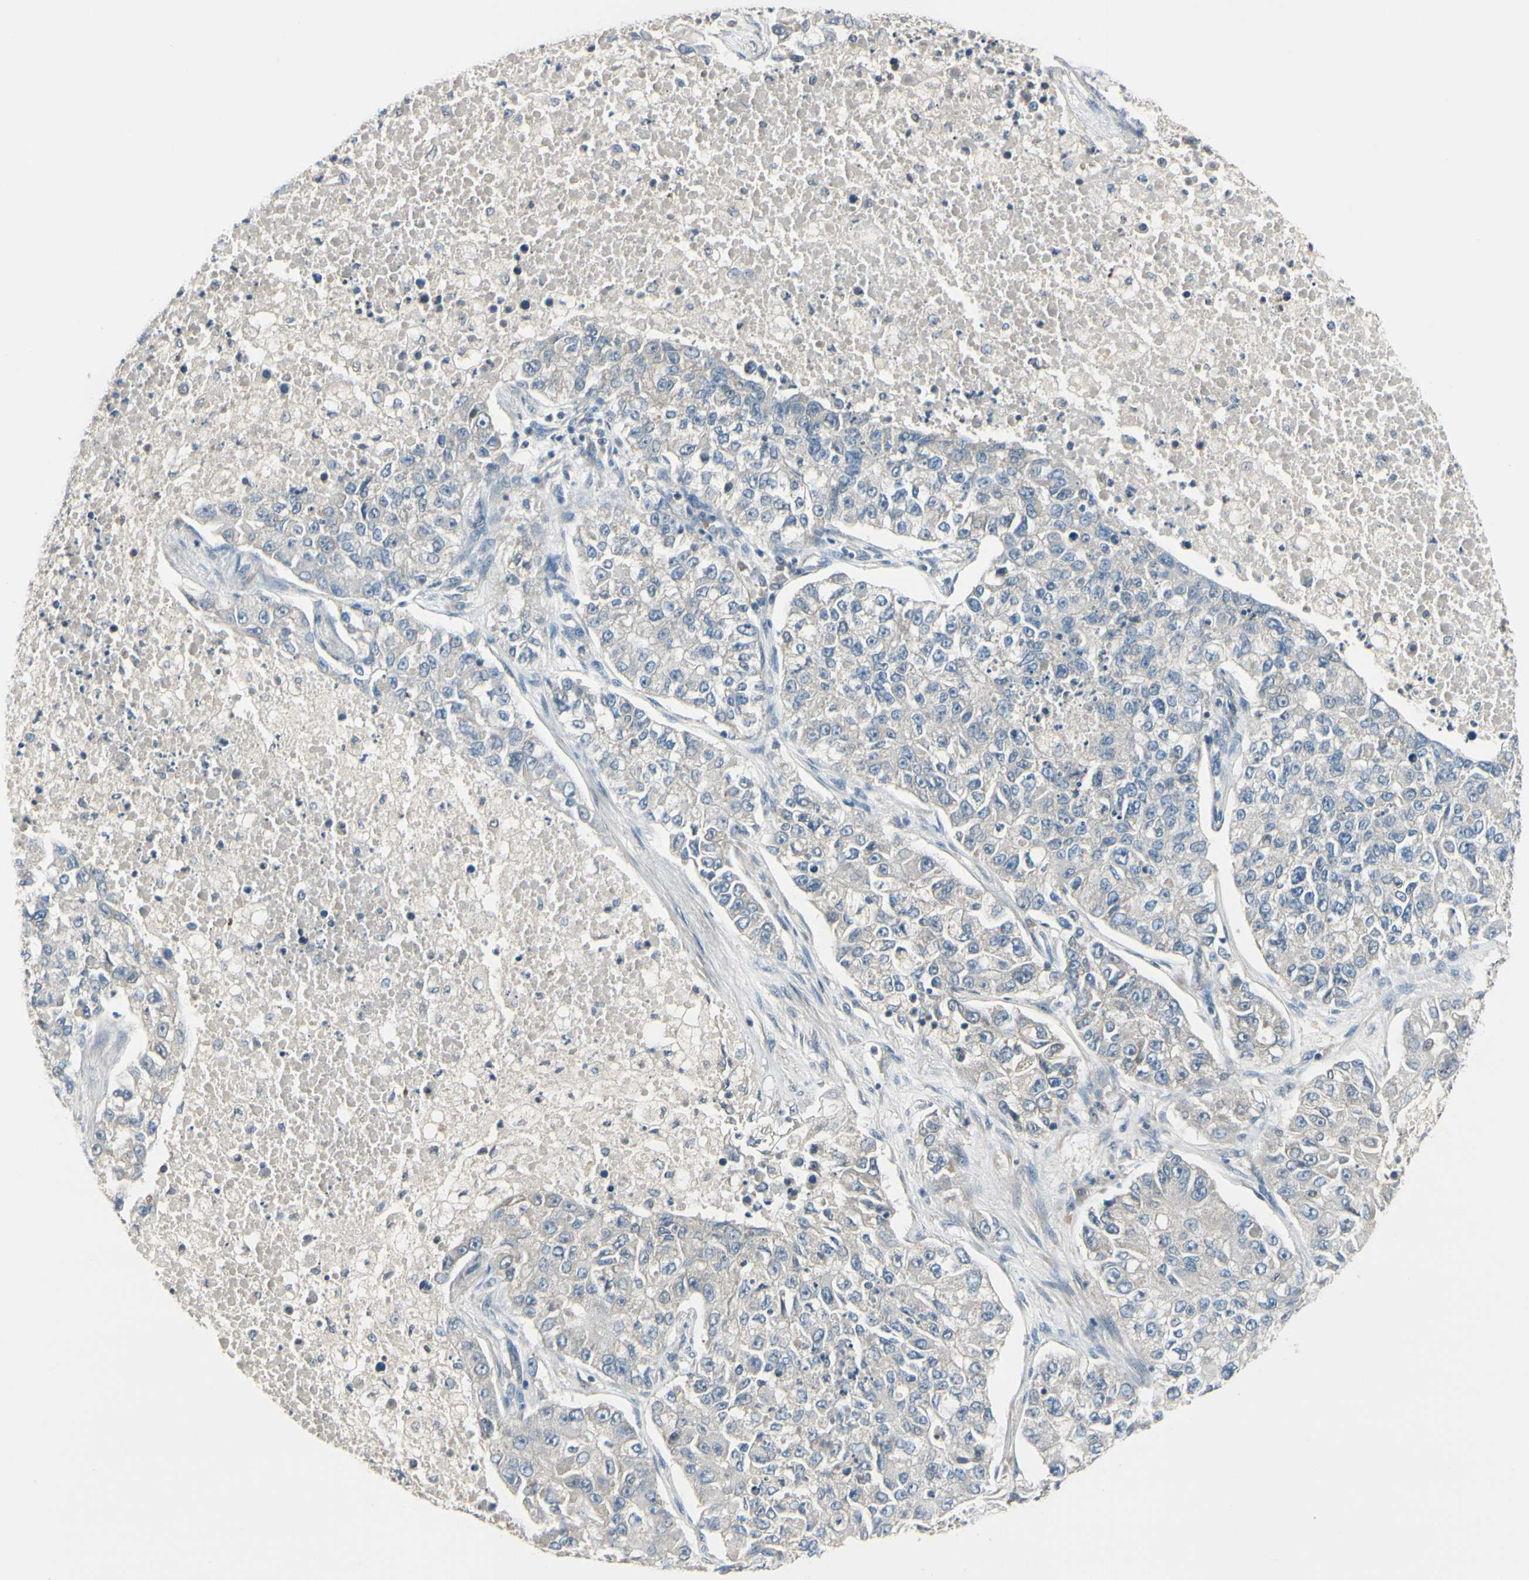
{"staining": {"intensity": "negative", "quantity": "none", "location": "none"}, "tissue": "lung cancer", "cell_type": "Tumor cells", "image_type": "cancer", "snomed": [{"axis": "morphology", "description": "Adenocarcinoma, NOS"}, {"axis": "topography", "description": "Lung"}], "caption": "Lung cancer was stained to show a protein in brown. There is no significant positivity in tumor cells.", "gene": "PPP3CB", "patient": {"sex": "male", "age": 49}}